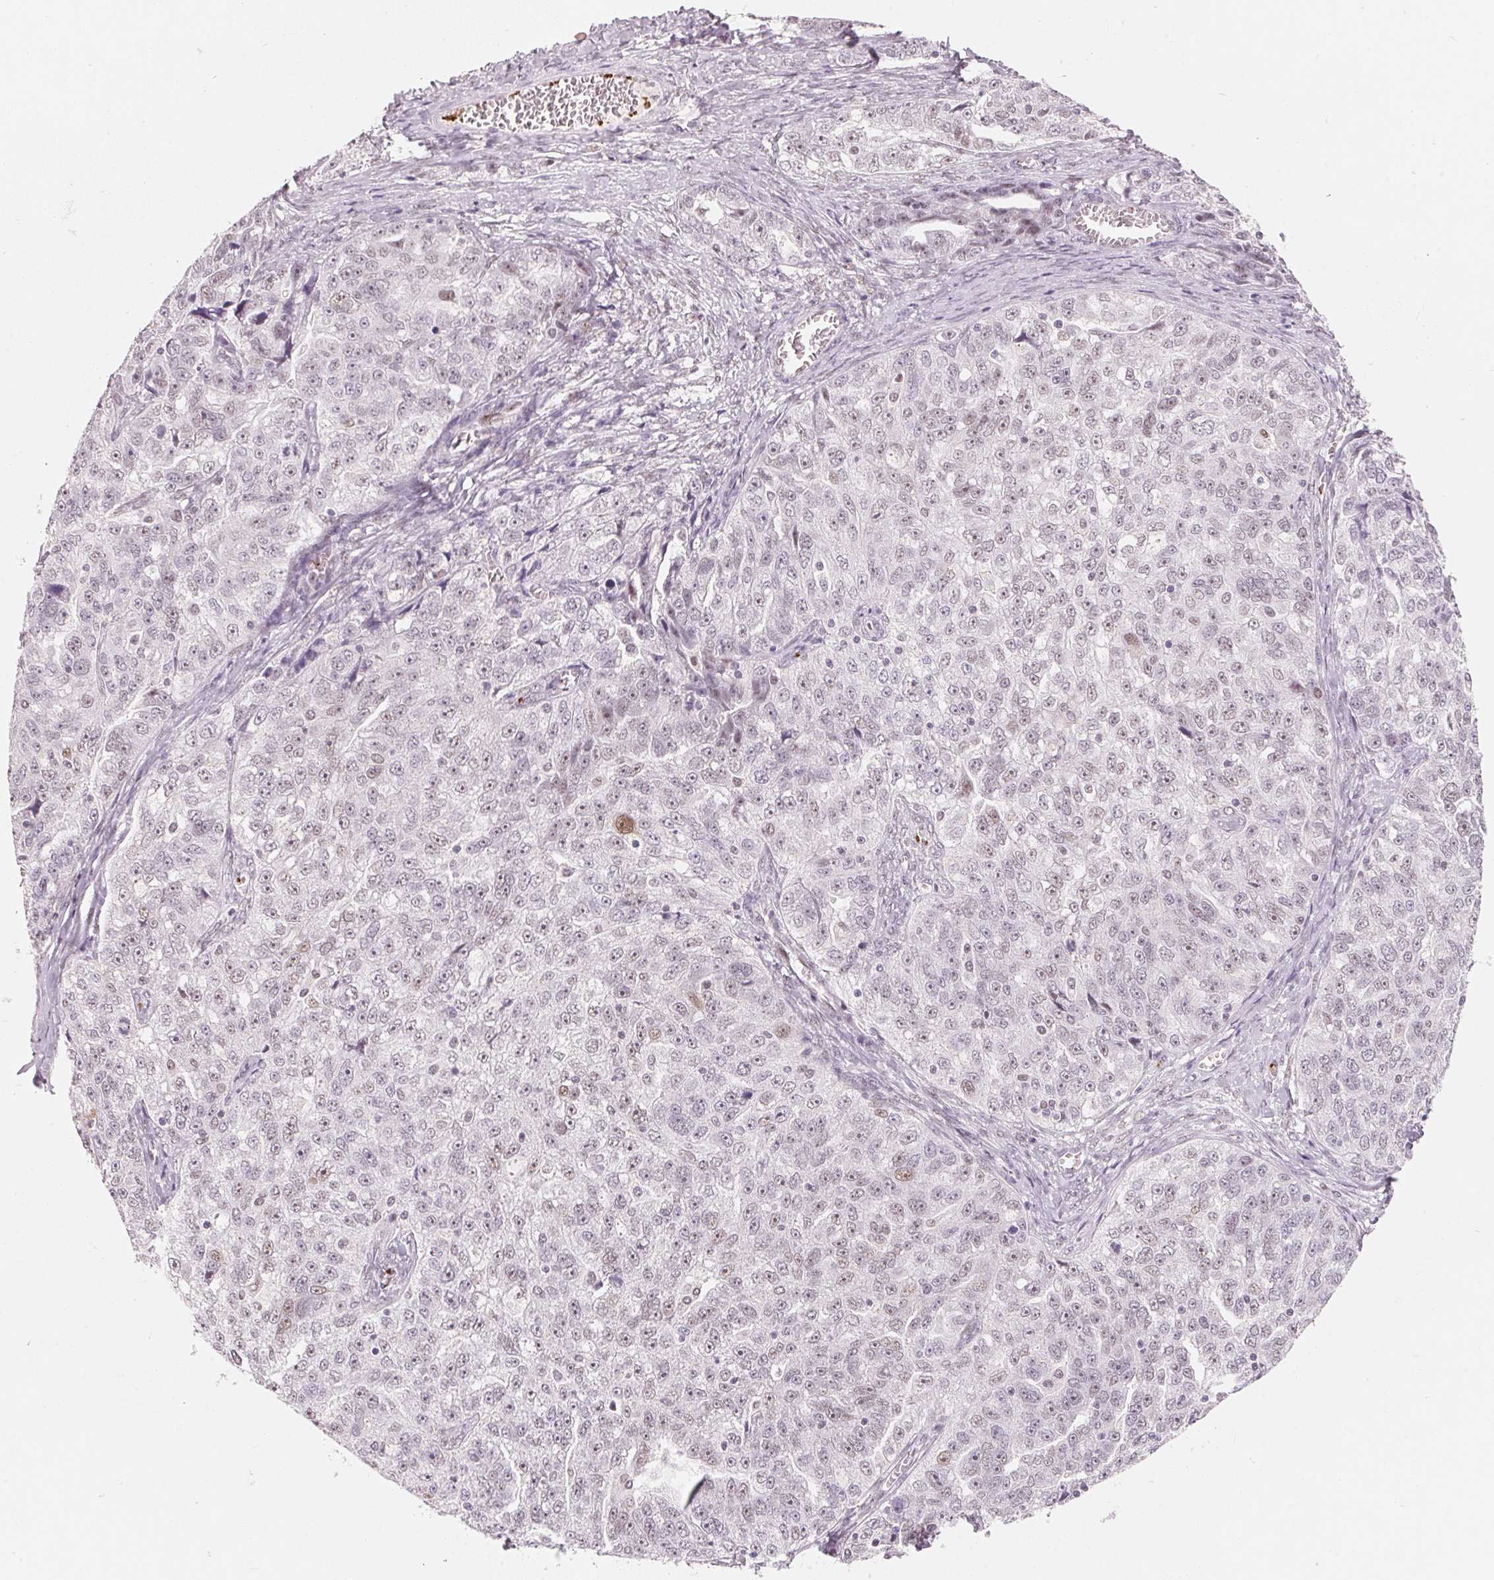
{"staining": {"intensity": "weak", "quantity": "25%-75%", "location": "nuclear"}, "tissue": "ovarian cancer", "cell_type": "Tumor cells", "image_type": "cancer", "snomed": [{"axis": "morphology", "description": "Cystadenocarcinoma, serous, NOS"}, {"axis": "topography", "description": "Ovary"}], "caption": "Ovarian serous cystadenocarcinoma was stained to show a protein in brown. There is low levels of weak nuclear positivity in approximately 25%-75% of tumor cells.", "gene": "ARHGAP22", "patient": {"sex": "female", "age": 51}}